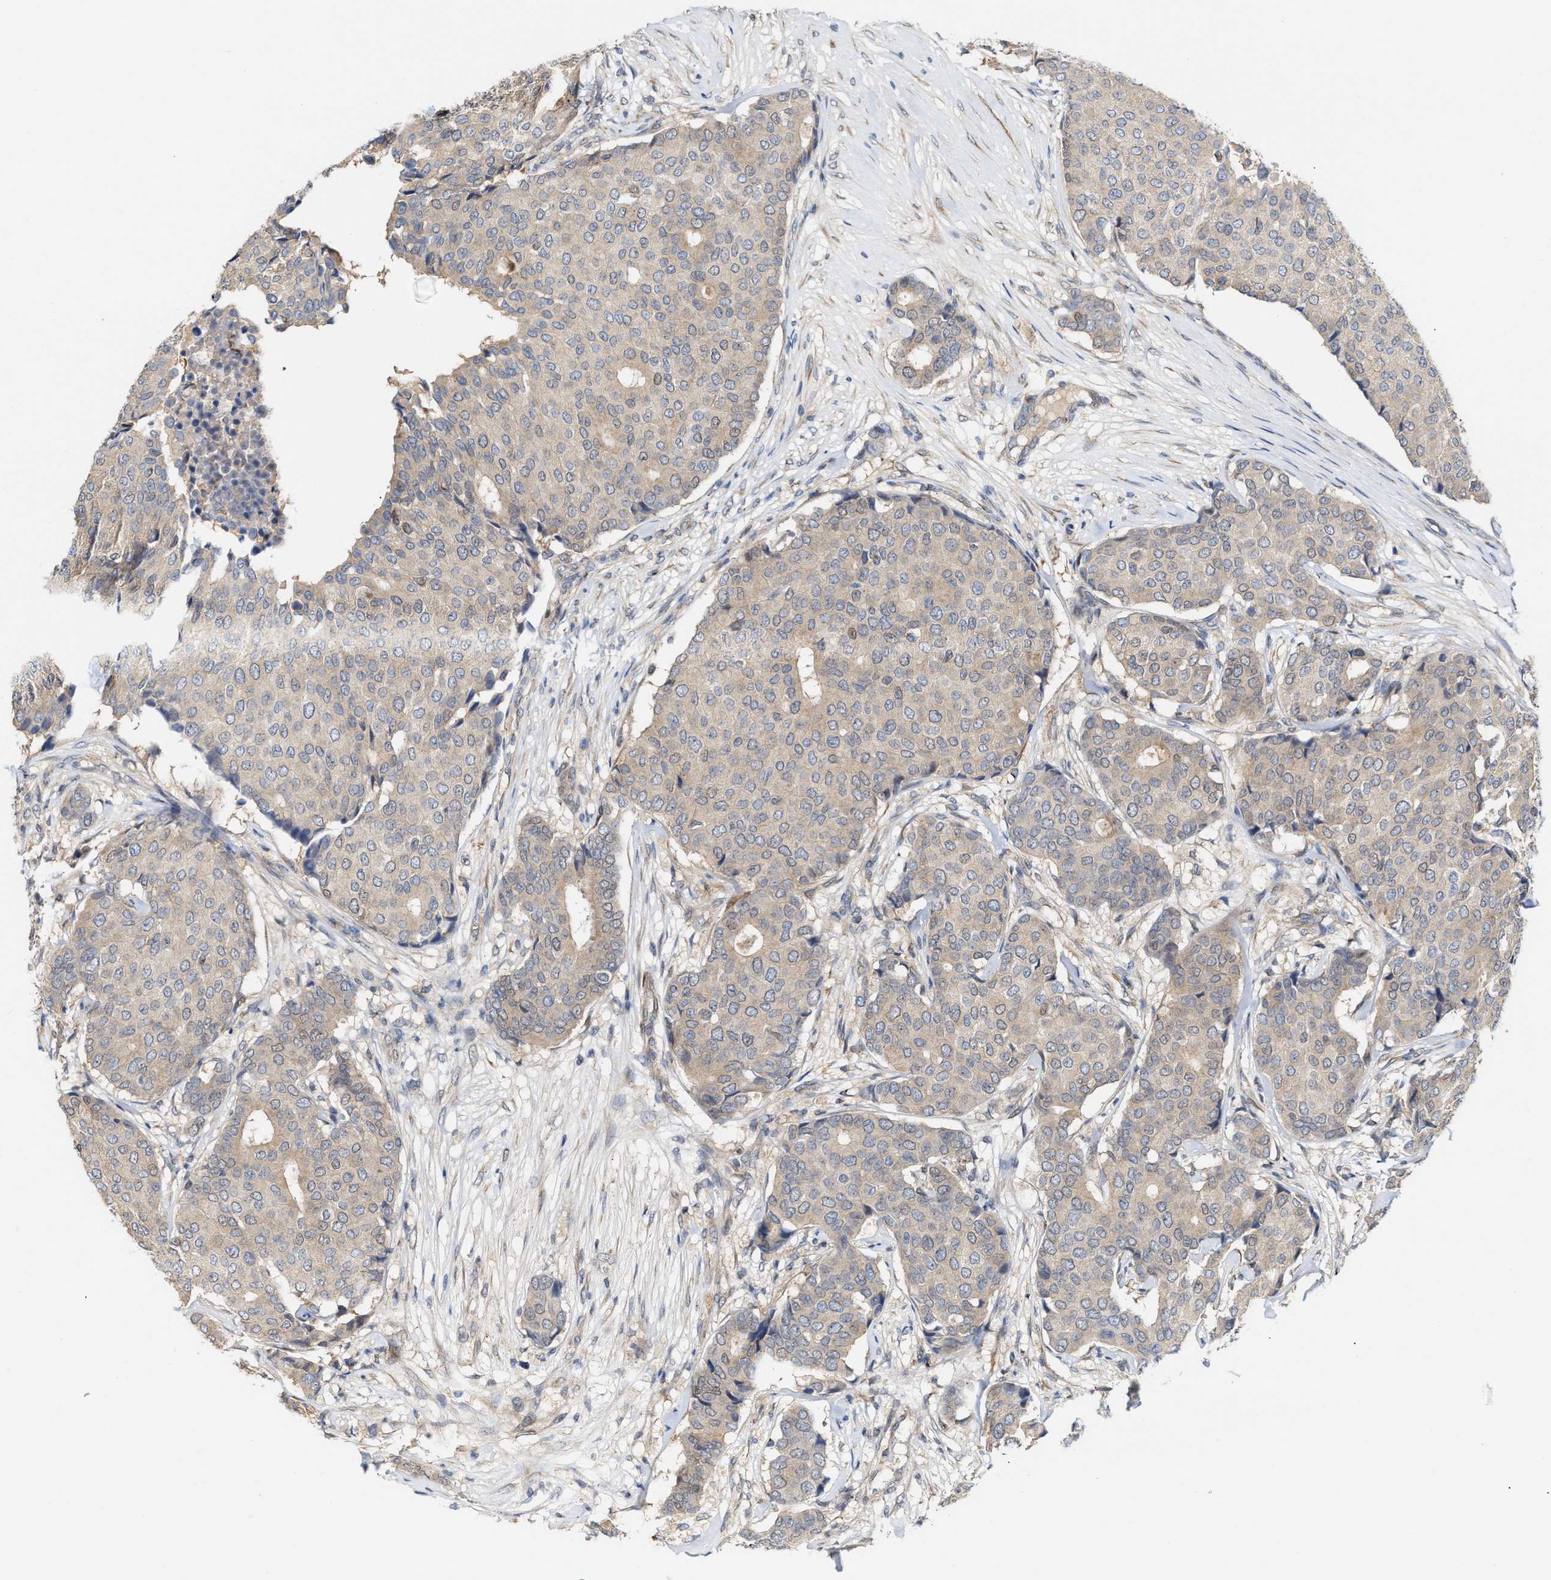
{"staining": {"intensity": "weak", "quantity": "<25%", "location": "cytoplasmic/membranous"}, "tissue": "breast cancer", "cell_type": "Tumor cells", "image_type": "cancer", "snomed": [{"axis": "morphology", "description": "Duct carcinoma"}, {"axis": "topography", "description": "Breast"}], "caption": "Protein analysis of breast cancer displays no significant staining in tumor cells.", "gene": "BBLN", "patient": {"sex": "female", "age": 75}}